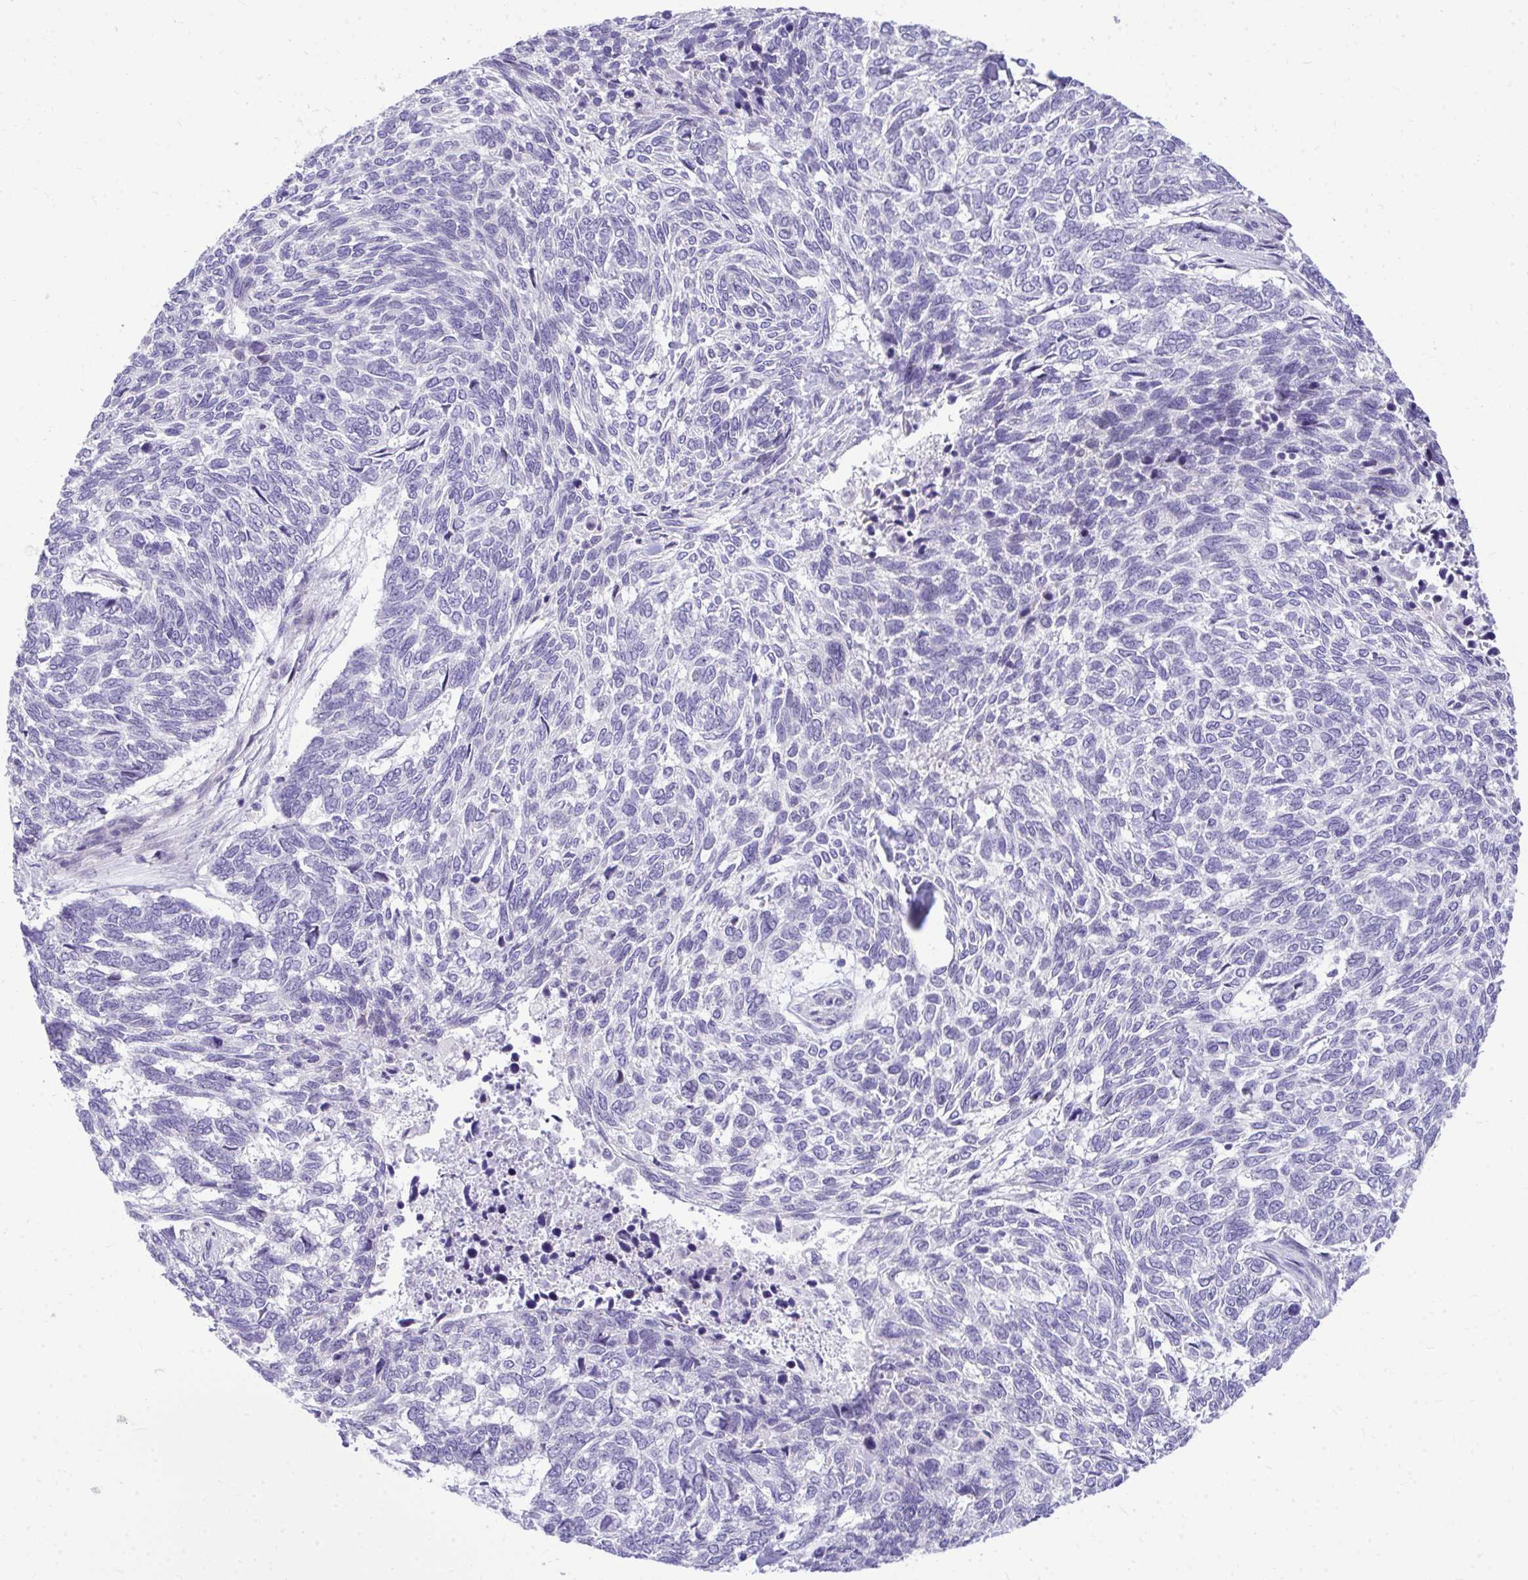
{"staining": {"intensity": "negative", "quantity": "none", "location": "none"}, "tissue": "skin cancer", "cell_type": "Tumor cells", "image_type": "cancer", "snomed": [{"axis": "morphology", "description": "Basal cell carcinoma"}, {"axis": "topography", "description": "Skin"}], "caption": "Skin basal cell carcinoma was stained to show a protein in brown. There is no significant positivity in tumor cells. (Stains: DAB (3,3'-diaminobenzidine) immunohistochemistry with hematoxylin counter stain, Microscopy: brightfield microscopy at high magnification).", "gene": "EID3", "patient": {"sex": "female", "age": 65}}